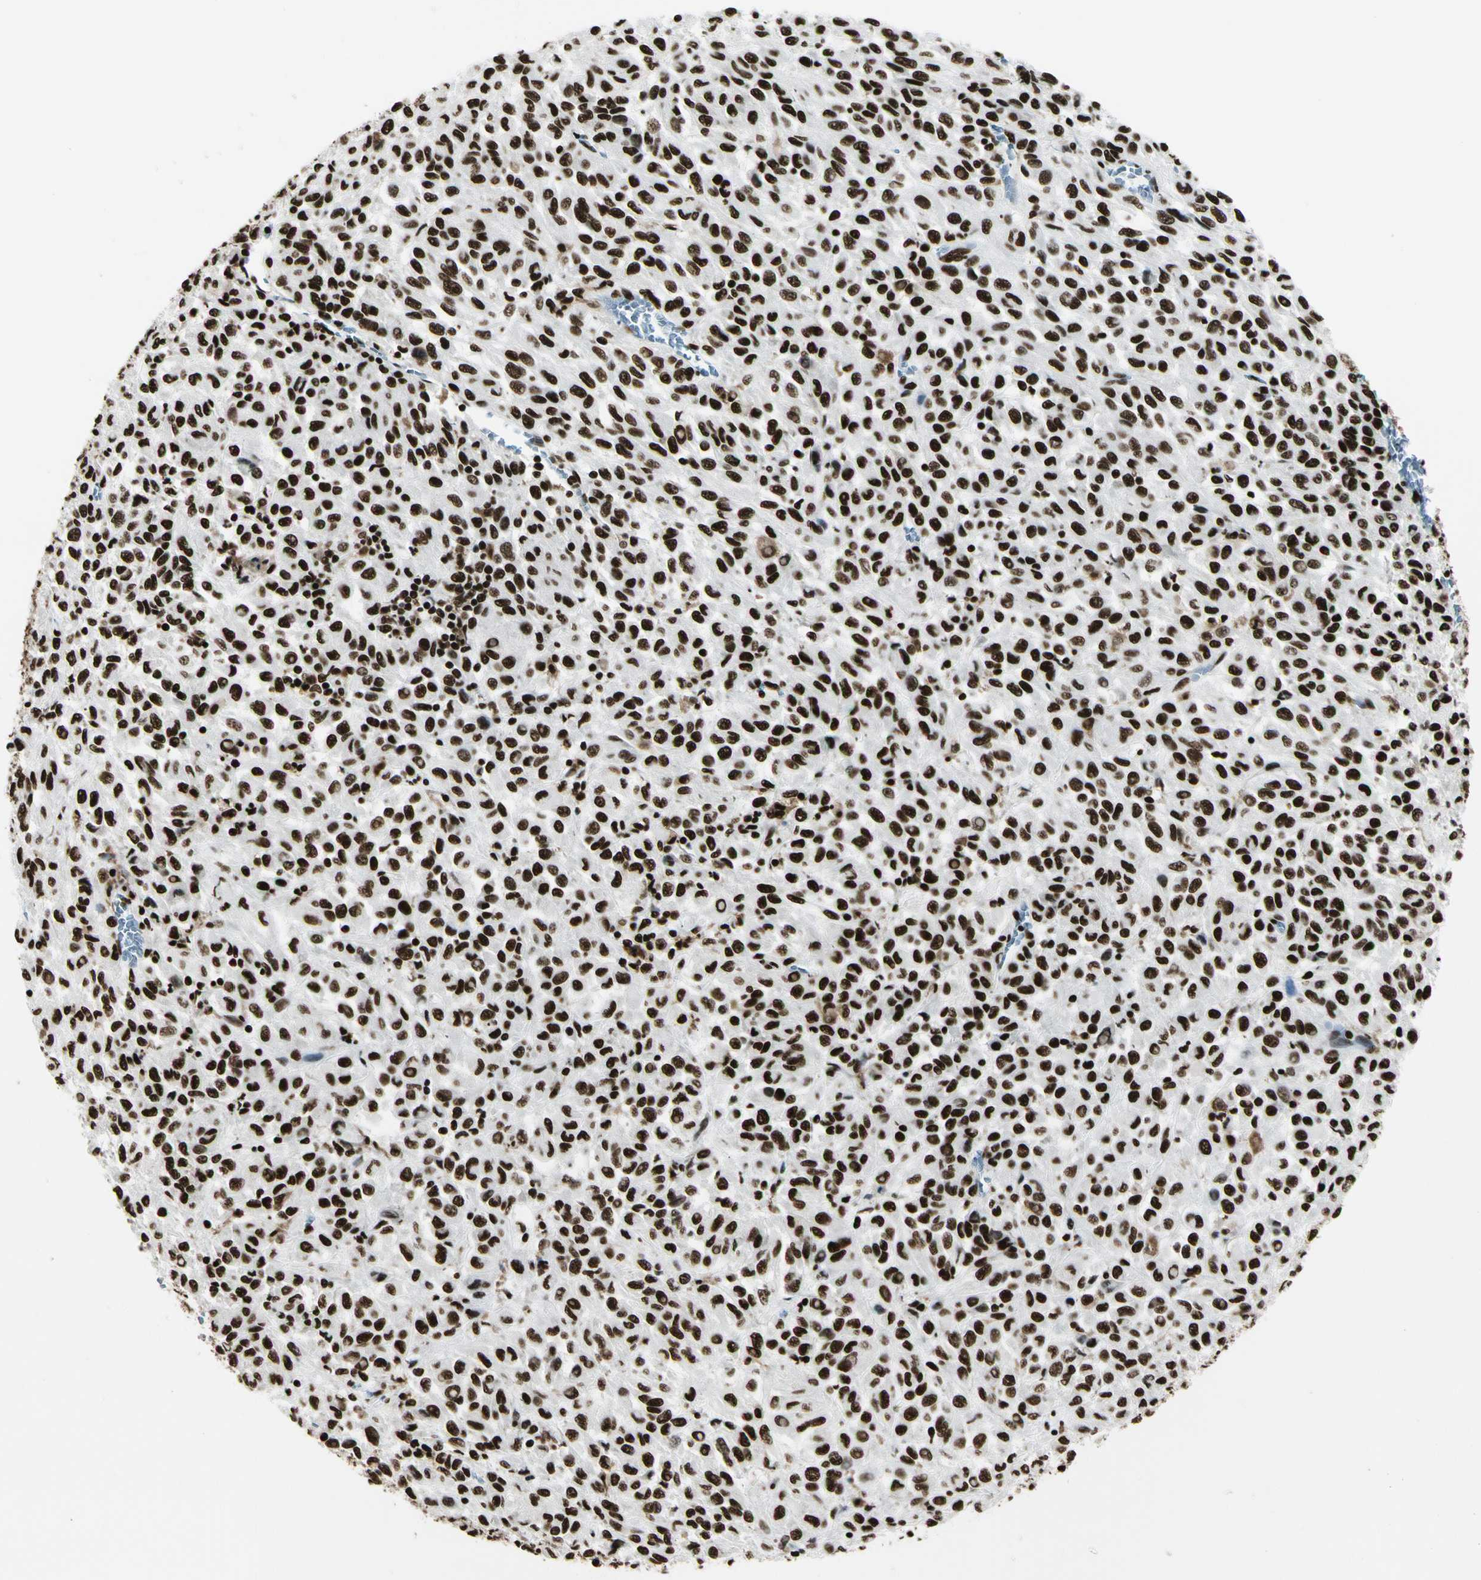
{"staining": {"intensity": "strong", "quantity": ">75%", "location": "nuclear"}, "tissue": "melanoma", "cell_type": "Tumor cells", "image_type": "cancer", "snomed": [{"axis": "morphology", "description": "Malignant melanoma, Metastatic site"}, {"axis": "topography", "description": "Lung"}], "caption": "The immunohistochemical stain labels strong nuclear staining in tumor cells of melanoma tissue. (Brightfield microscopy of DAB IHC at high magnification).", "gene": "CCAR1", "patient": {"sex": "male", "age": 64}}